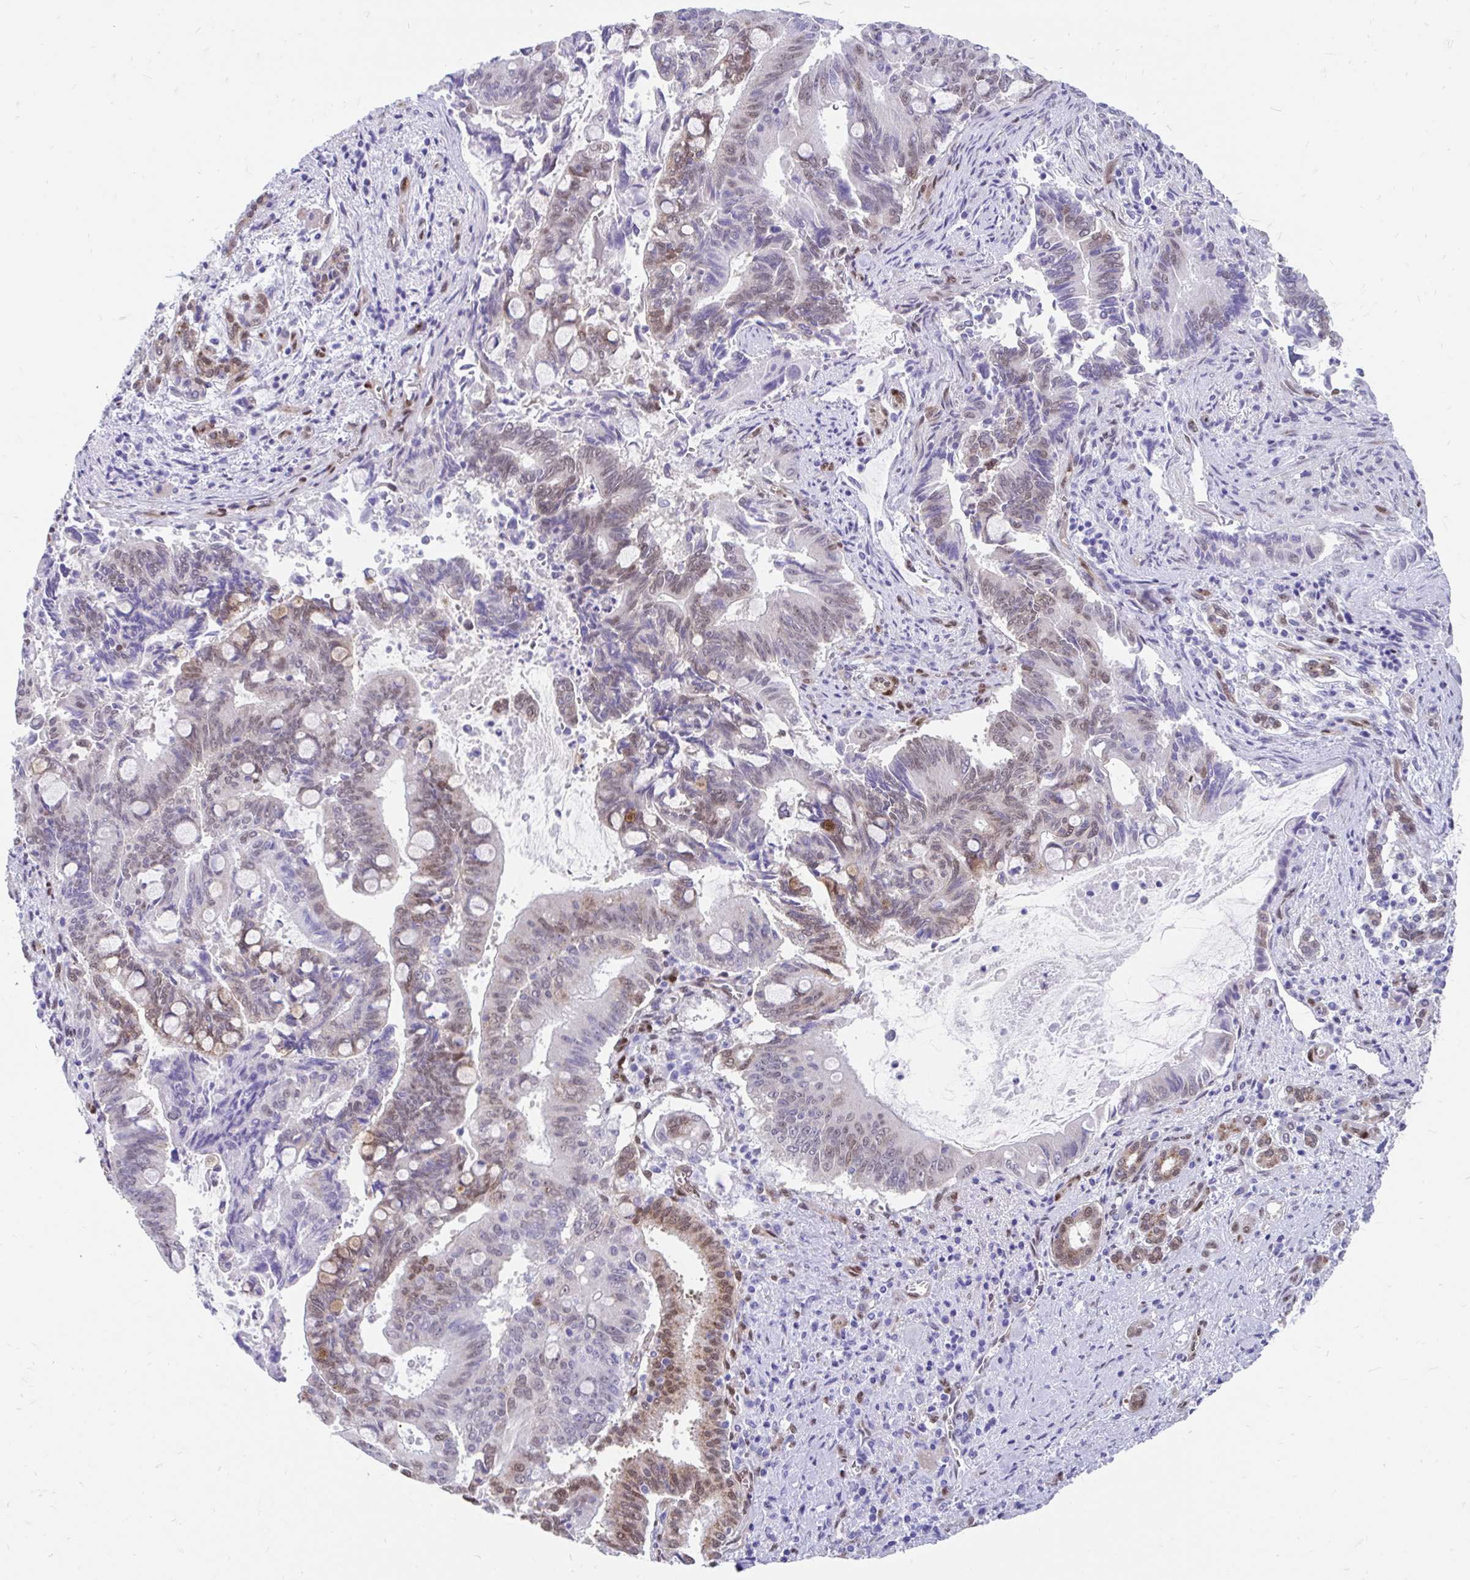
{"staining": {"intensity": "moderate", "quantity": "<25%", "location": "nuclear"}, "tissue": "pancreatic cancer", "cell_type": "Tumor cells", "image_type": "cancer", "snomed": [{"axis": "morphology", "description": "Adenocarcinoma, NOS"}, {"axis": "topography", "description": "Pancreas"}], "caption": "Pancreatic cancer (adenocarcinoma) was stained to show a protein in brown. There is low levels of moderate nuclear positivity in approximately <25% of tumor cells.", "gene": "RBPMS", "patient": {"sex": "male", "age": 68}}